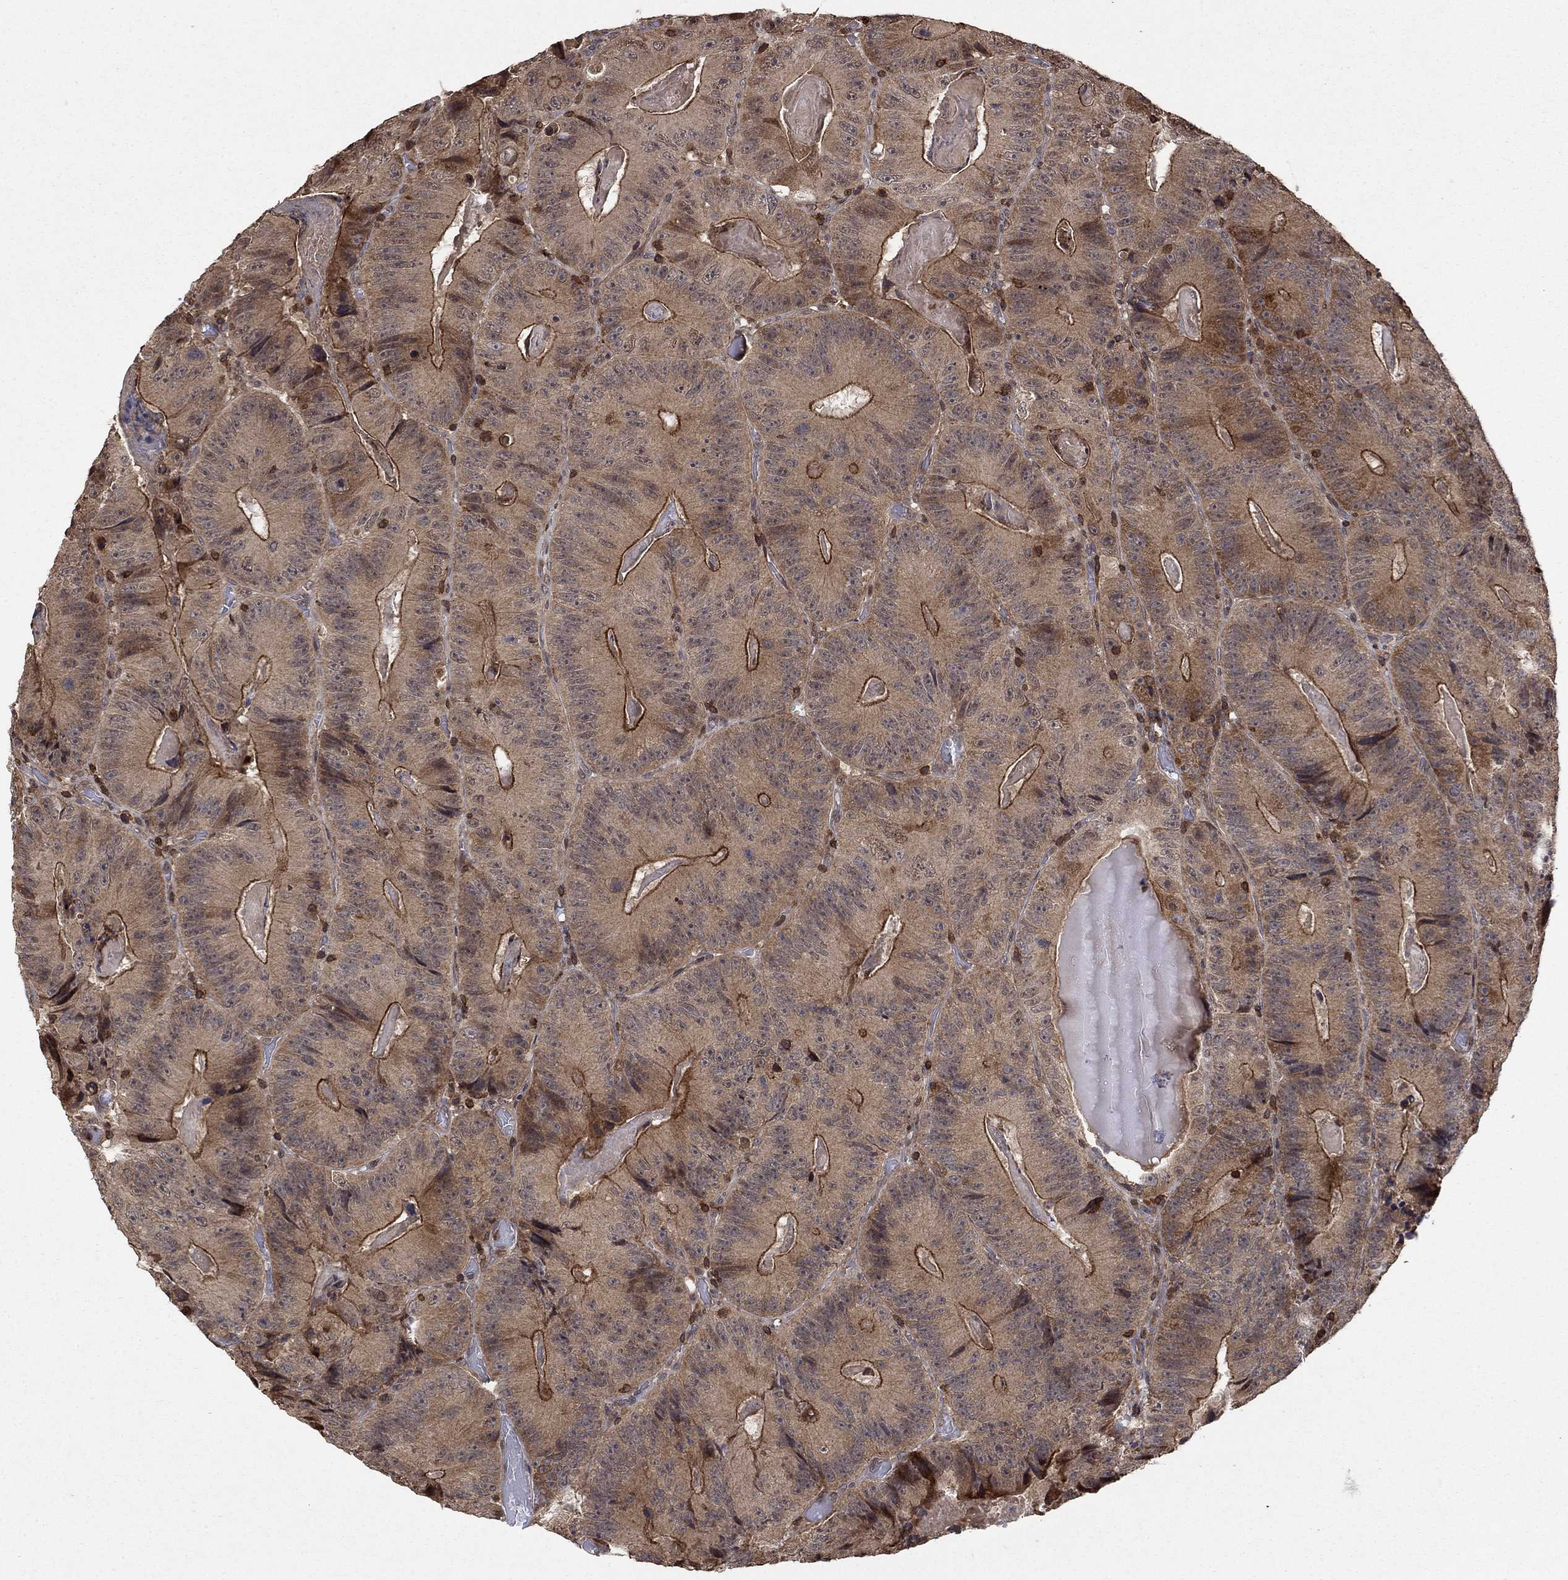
{"staining": {"intensity": "moderate", "quantity": "25%-75%", "location": "cytoplasmic/membranous"}, "tissue": "colorectal cancer", "cell_type": "Tumor cells", "image_type": "cancer", "snomed": [{"axis": "morphology", "description": "Adenocarcinoma, NOS"}, {"axis": "topography", "description": "Colon"}], "caption": "Adenocarcinoma (colorectal) tissue shows moderate cytoplasmic/membranous staining in about 25%-75% of tumor cells, visualized by immunohistochemistry. The staining is performed using DAB (3,3'-diaminobenzidine) brown chromogen to label protein expression. The nuclei are counter-stained blue using hematoxylin.", "gene": "CCDC66", "patient": {"sex": "female", "age": 86}}